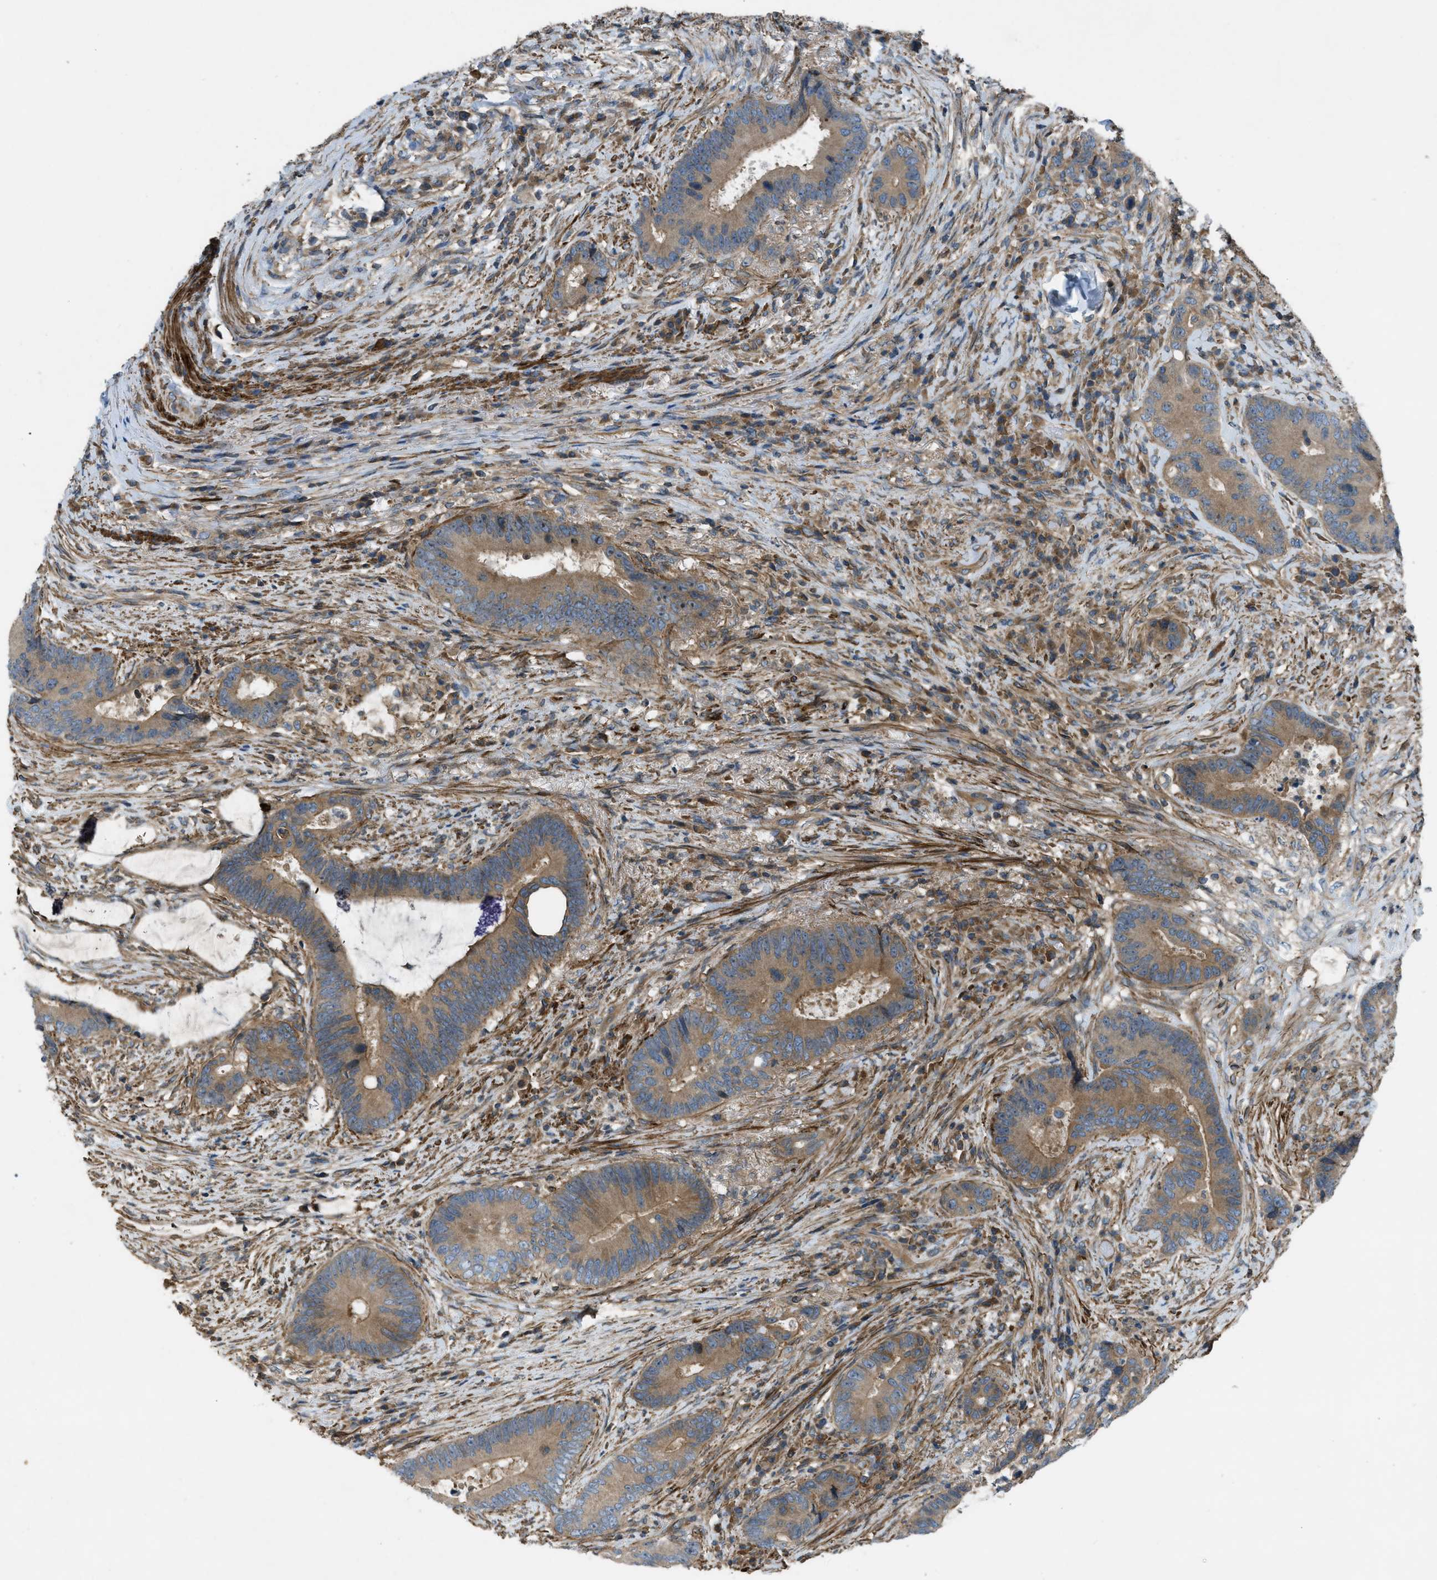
{"staining": {"intensity": "moderate", "quantity": ">75%", "location": "cytoplasmic/membranous"}, "tissue": "colorectal cancer", "cell_type": "Tumor cells", "image_type": "cancer", "snomed": [{"axis": "morphology", "description": "Adenocarcinoma, NOS"}, {"axis": "topography", "description": "Rectum"}], "caption": "The photomicrograph demonstrates a brown stain indicating the presence of a protein in the cytoplasmic/membranous of tumor cells in colorectal cancer (adenocarcinoma). (Brightfield microscopy of DAB IHC at high magnification).", "gene": "VEZT", "patient": {"sex": "female", "age": 89}}